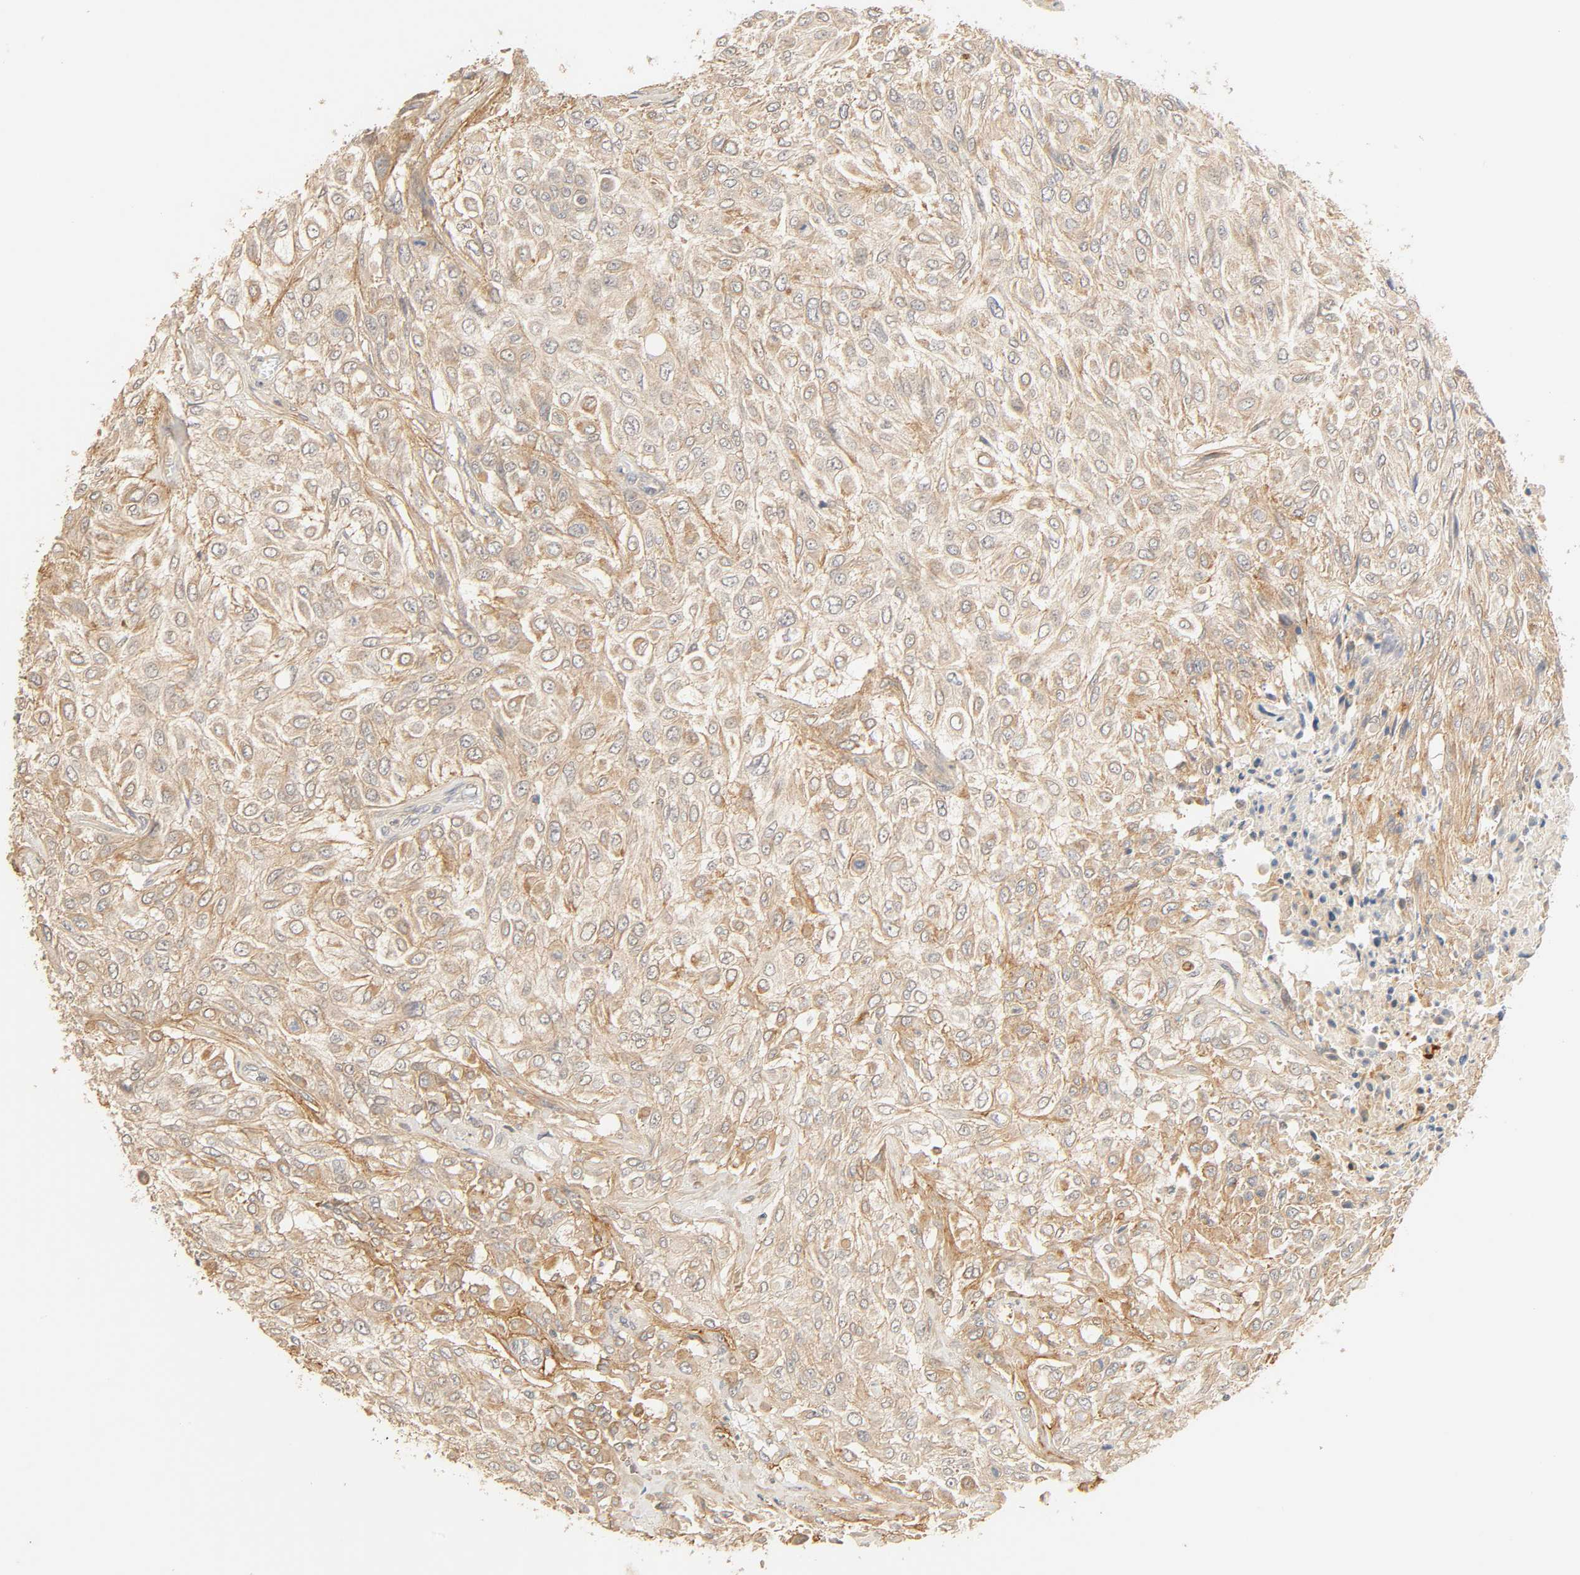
{"staining": {"intensity": "weak", "quantity": ">75%", "location": "cytoplasmic/membranous"}, "tissue": "urothelial cancer", "cell_type": "Tumor cells", "image_type": "cancer", "snomed": [{"axis": "morphology", "description": "Urothelial carcinoma, High grade"}, {"axis": "topography", "description": "Urinary bladder"}], "caption": "Immunohistochemistry (IHC) micrograph of high-grade urothelial carcinoma stained for a protein (brown), which shows low levels of weak cytoplasmic/membranous staining in approximately >75% of tumor cells.", "gene": "CACNA1G", "patient": {"sex": "male", "age": 57}}